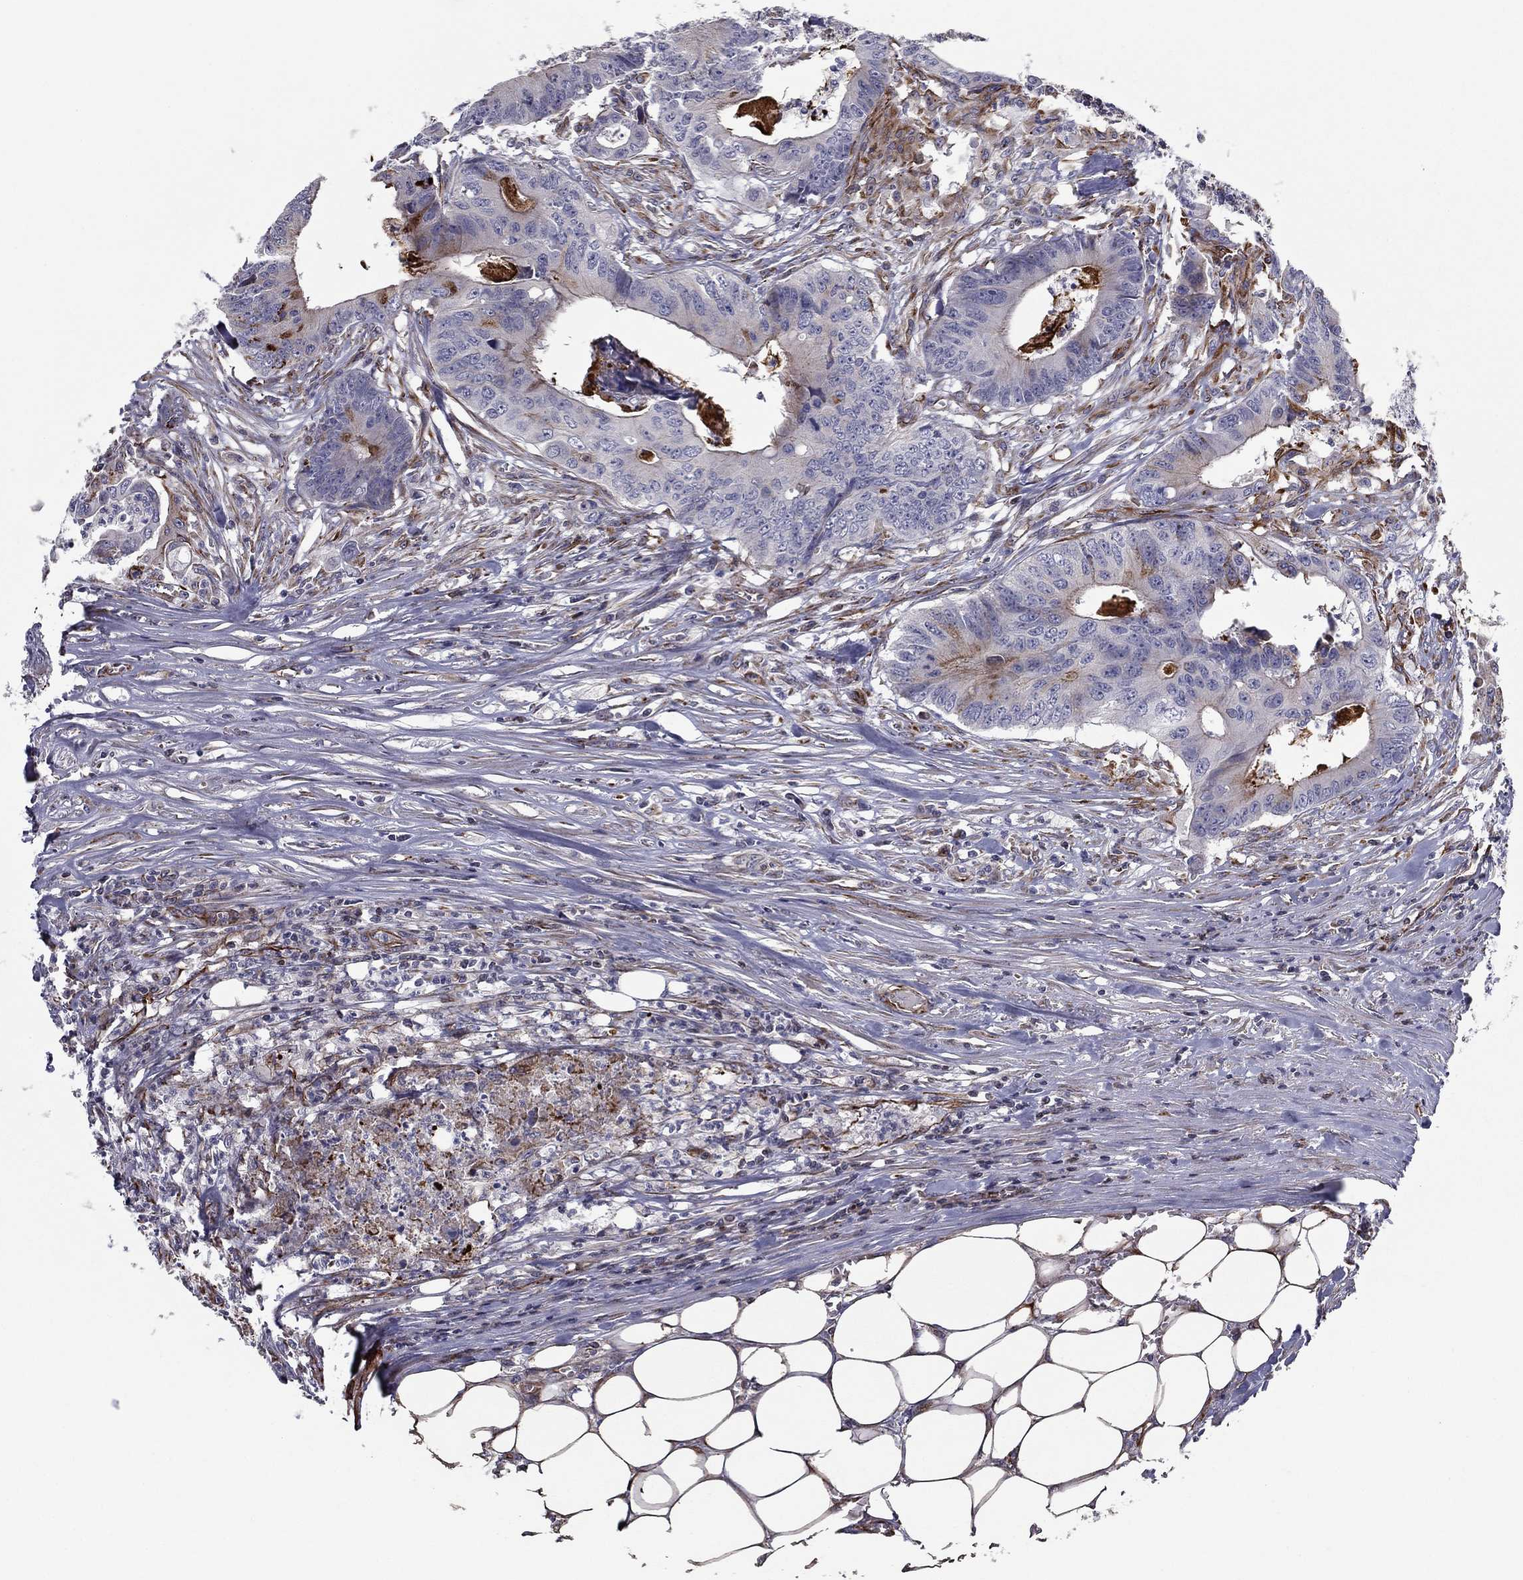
{"staining": {"intensity": "moderate", "quantity": "<25%", "location": "cytoplasmic/membranous"}, "tissue": "colorectal cancer", "cell_type": "Tumor cells", "image_type": "cancer", "snomed": [{"axis": "morphology", "description": "Adenocarcinoma, NOS"}, {"axis": "topography", "description": "Colon"}], "caption": "A brown stain labels moderate cytoplasmic/membranous staining of a protein in adenocarcinoma (colorectal) tumor cells. The staining was performed using DAB (3,3'-diaminobenzidine) to visualize the protein expression in brown, while the nuclei were stained in blue with hematoxylin (Magnification: 20x).", "gene": "CLSTN1", "patient": {"sex": "male", "age": 84}}